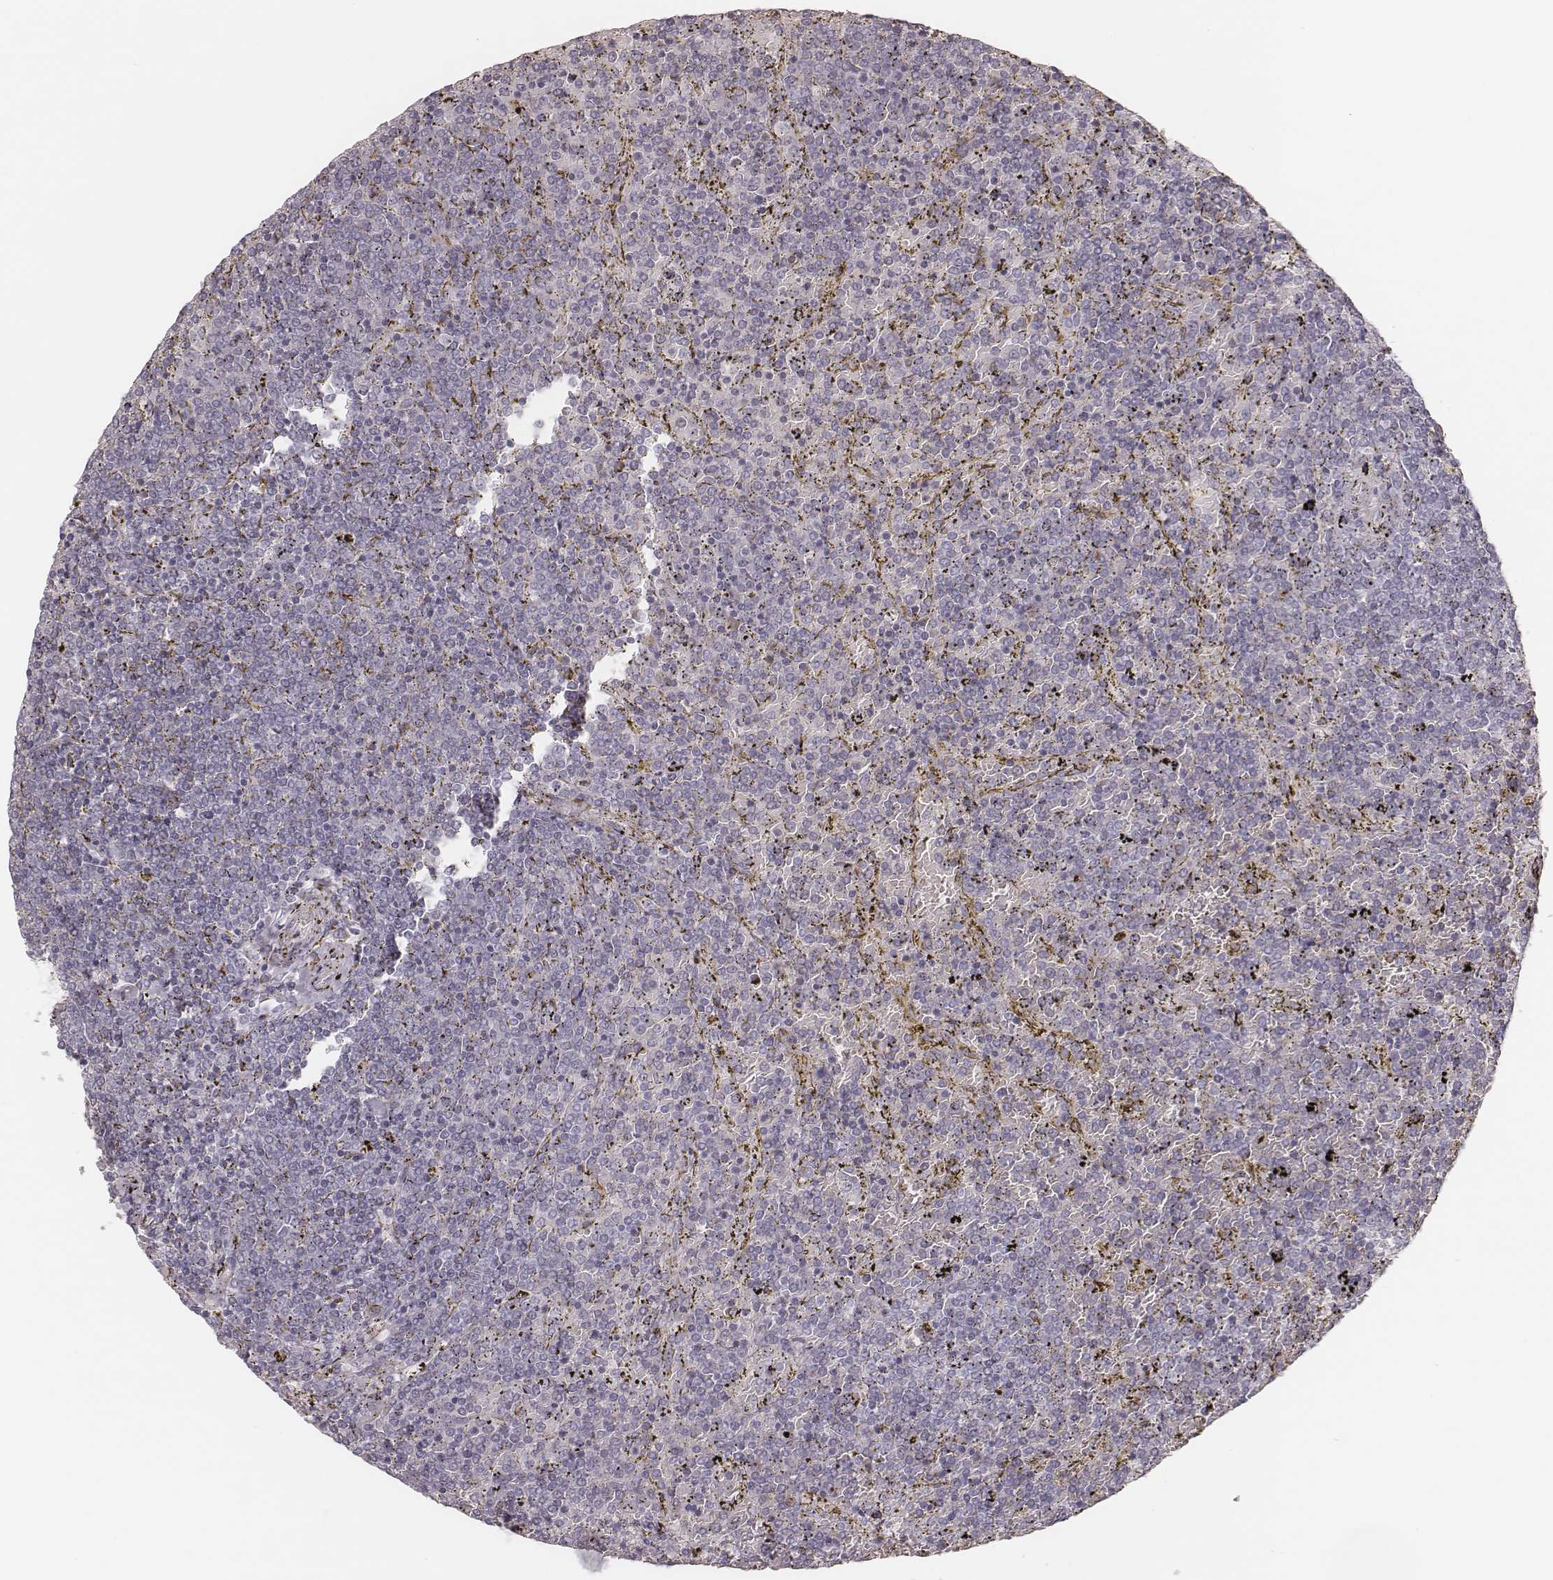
{"staining": {"intensity": "negative", "quantity": "none", "location": "none"}, "tissue": "lymphoma", "cell_type": "Tumor cells", "image_type": "cancer", "snomed": [{"axis": "morphology", "description": "Malignant lymphoma, non-Hodgkin's type, Low grade"}, {"axis": "topography", "description": "Spleen"}], "caption": "Human lymphoma stained for a protein using IHC exhibits no positivity in tumor cells.", "gene": "KRT82", "patient": {"sex": "female", "age": 77}}